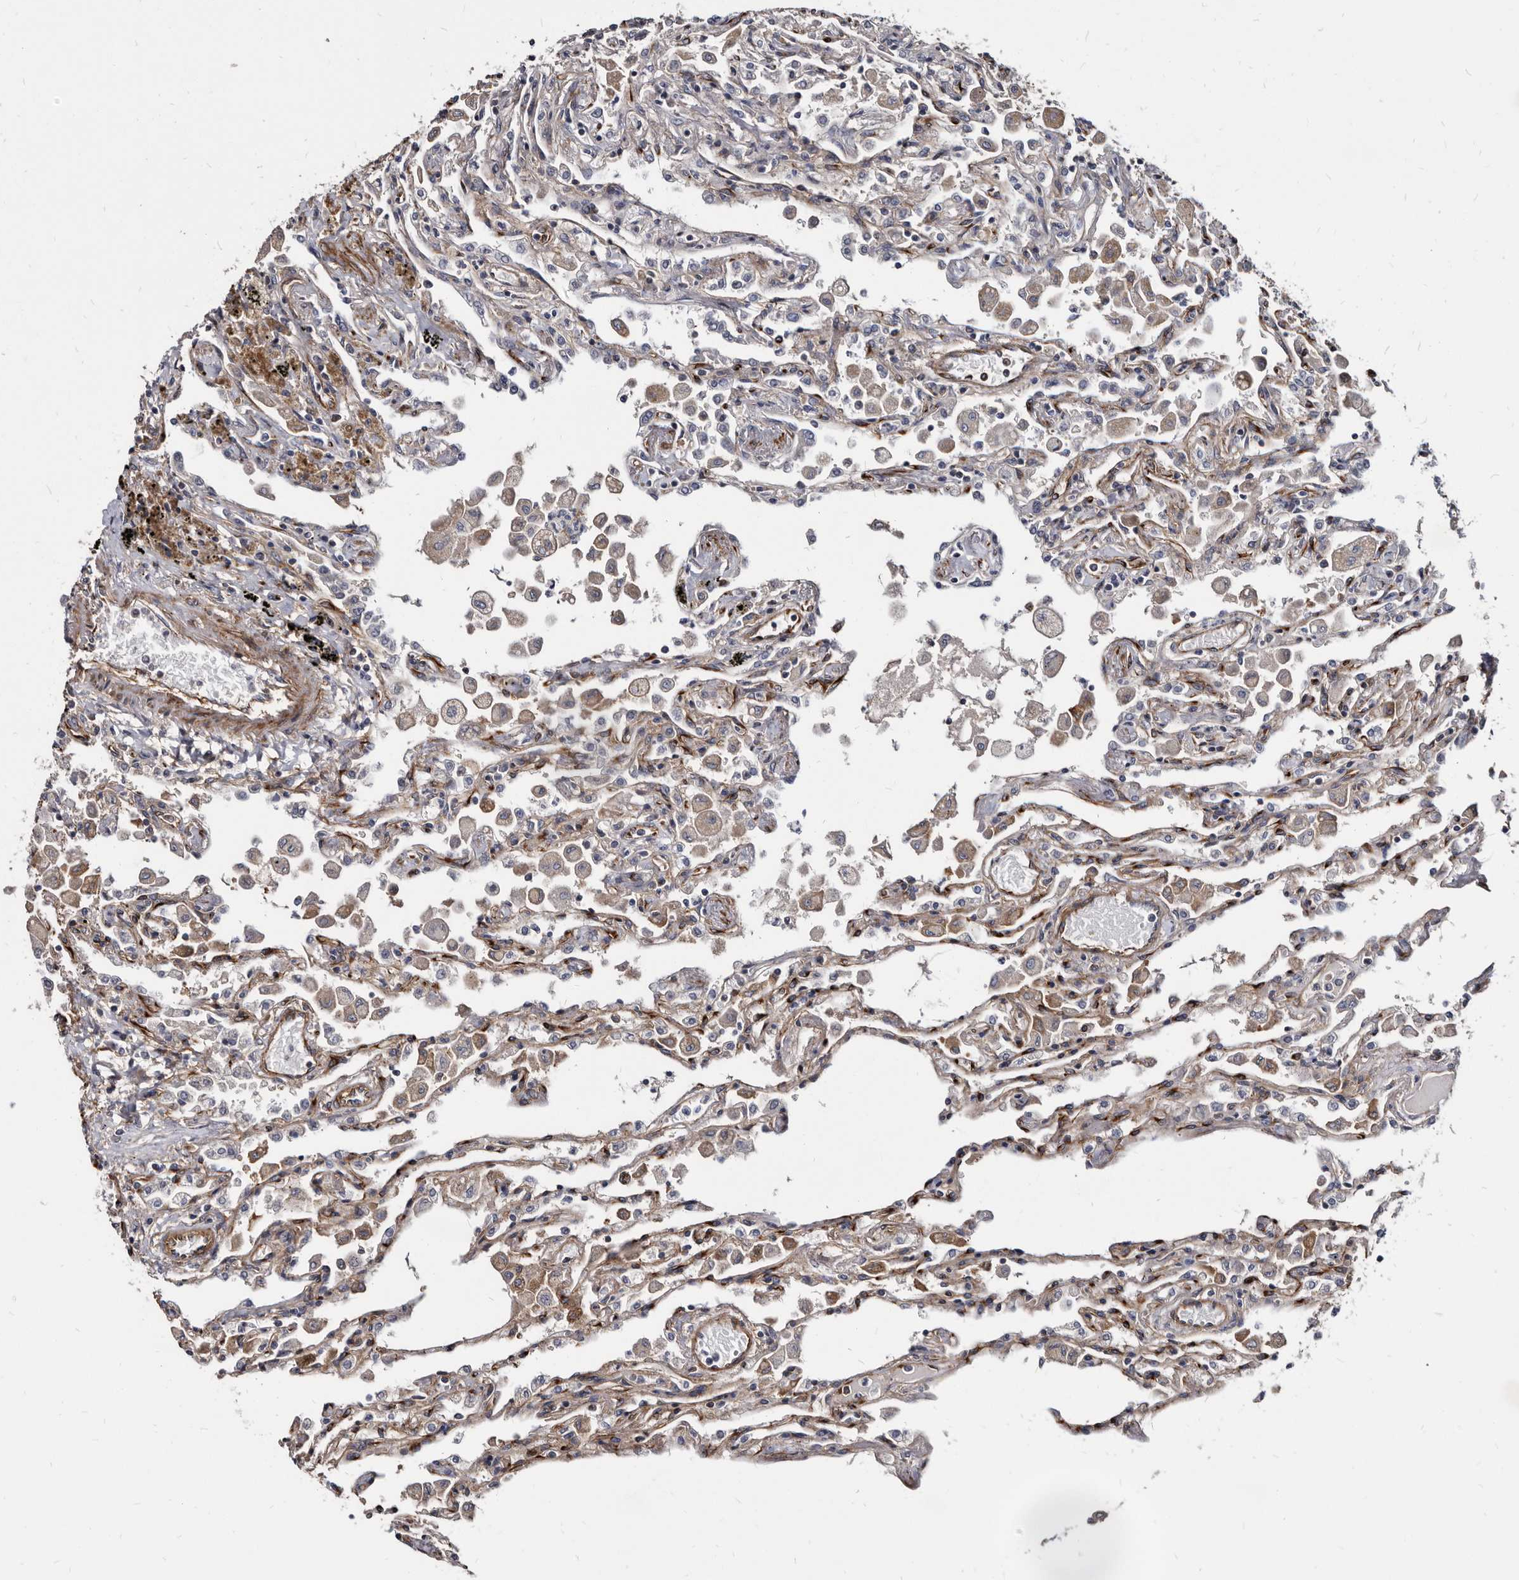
{"staining": {"intensity": "moderate", "quantity": "<25%", "location": "cytoplasmic/membranous"}, "tissue": "lung", "cell_type": "Alveolar cells", "image_type": "normal", "snomed": [{"axis": "morphology", "description": "Normal tissue, NOS"}, {"axis": "topography", "description": "Bronchus"}, {"axis": "topography", "description": "Lung"}], "caption": "High-power microscopy captured an immunohistochemistry (IHC) photomicrograph of unremarkable lung, revealing moderate cytoplasmic/membranous staining in about <25% of alveolar cells. Immunohistochemistry stains the protein in brown and the nuclei are stained blue.", "gene": "KCTD20", "patient": {"sex": "female", "age": 49}}